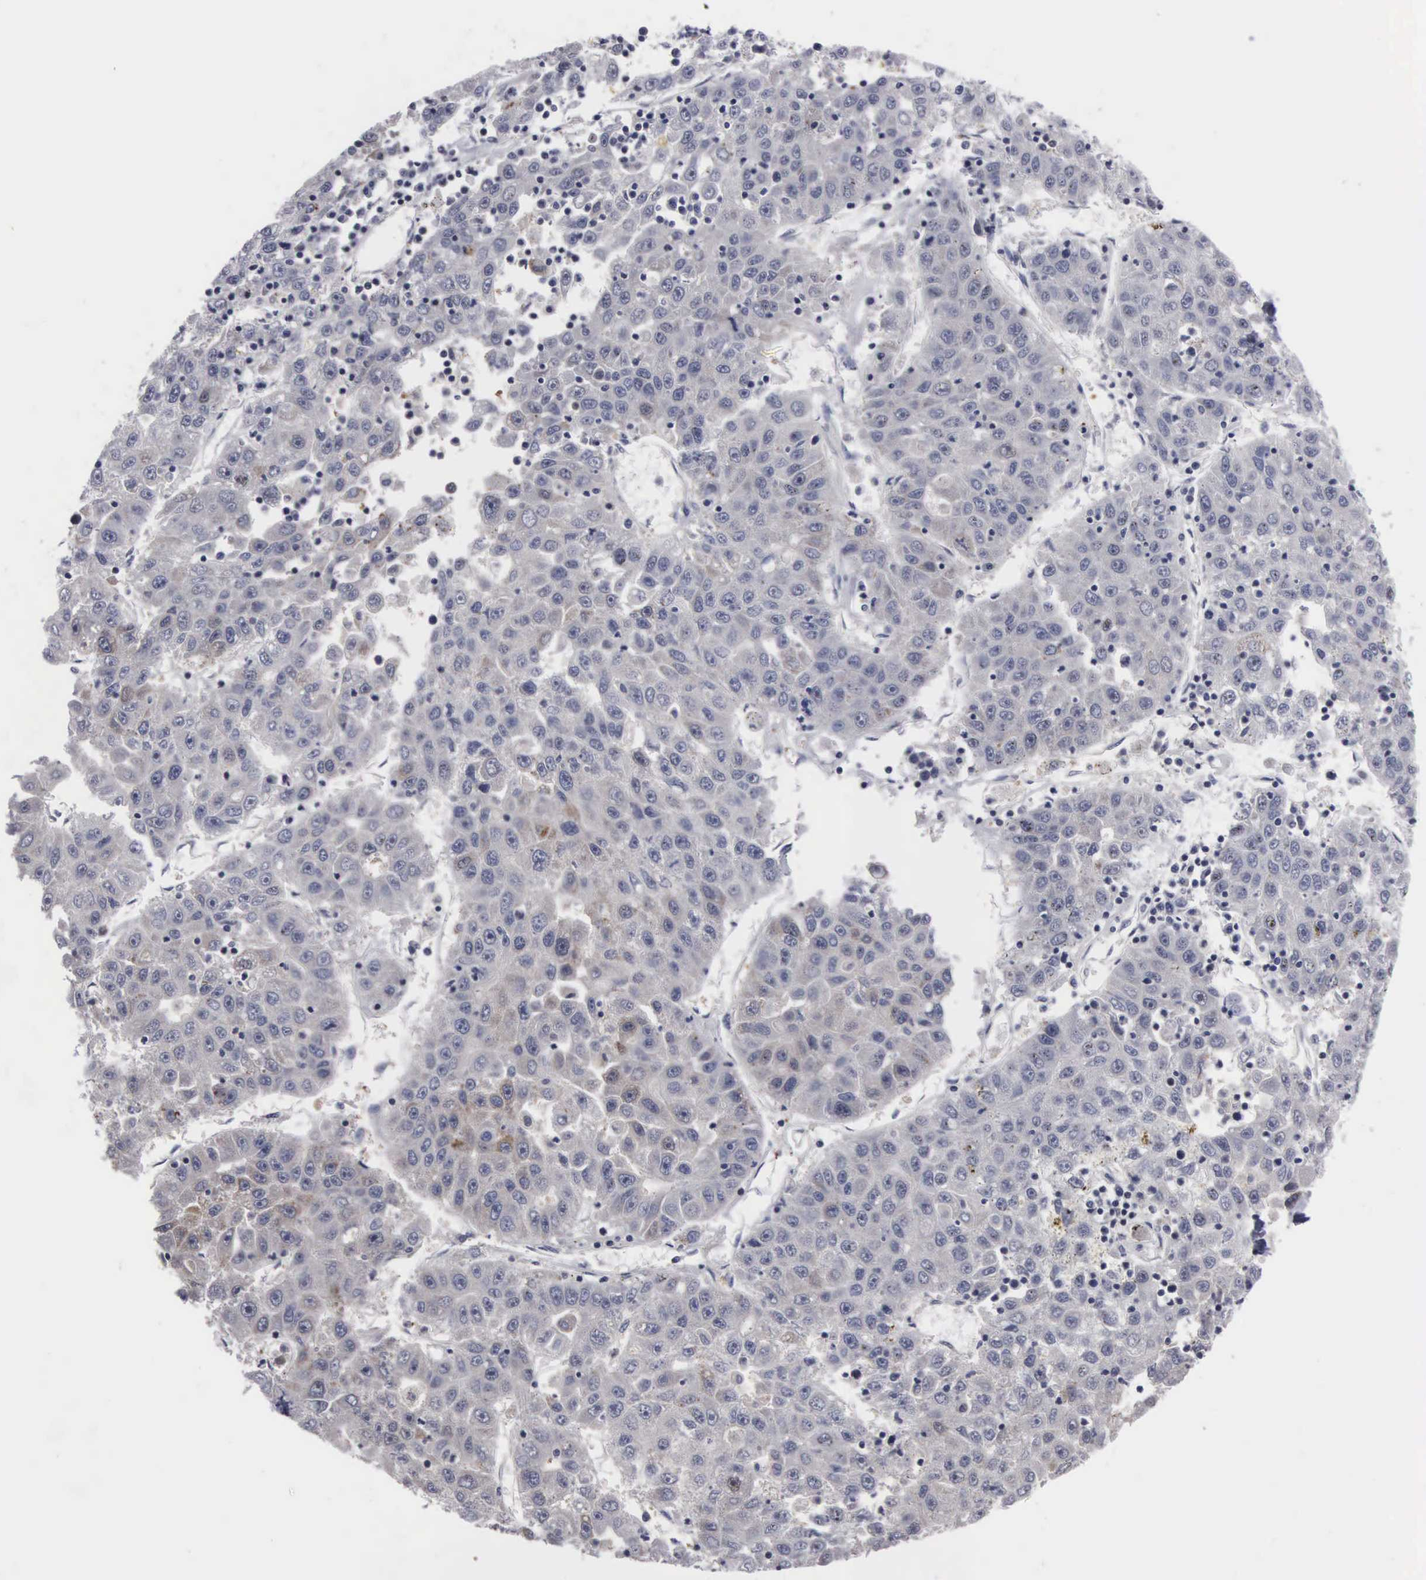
{"staining": {"intensity": "moderate", "quantity": ">75%", "location": "nuclear"}, "tissue": "liver cancer", "cell_type": "Tumor cells", "image_type": "cancer", "snomed": [{"axis": "morphology", "description": "Carcinoma, Hepatocellular, NOS"}, {"axis": "topography", "description": "Liver"}], "caption": "Immunohistochemistry of human liver hepatocellular carcinoma exhibits medium levels of moderate nuclear expression in approximately >75% of tumor cells. The protein of interest is stained brown, and the nuclei are stained in blue (DAB IHC with brightfield microscopy, high magnification).", "gene": "TRMT5", "patient": {"sex": "male", "age": 49}}